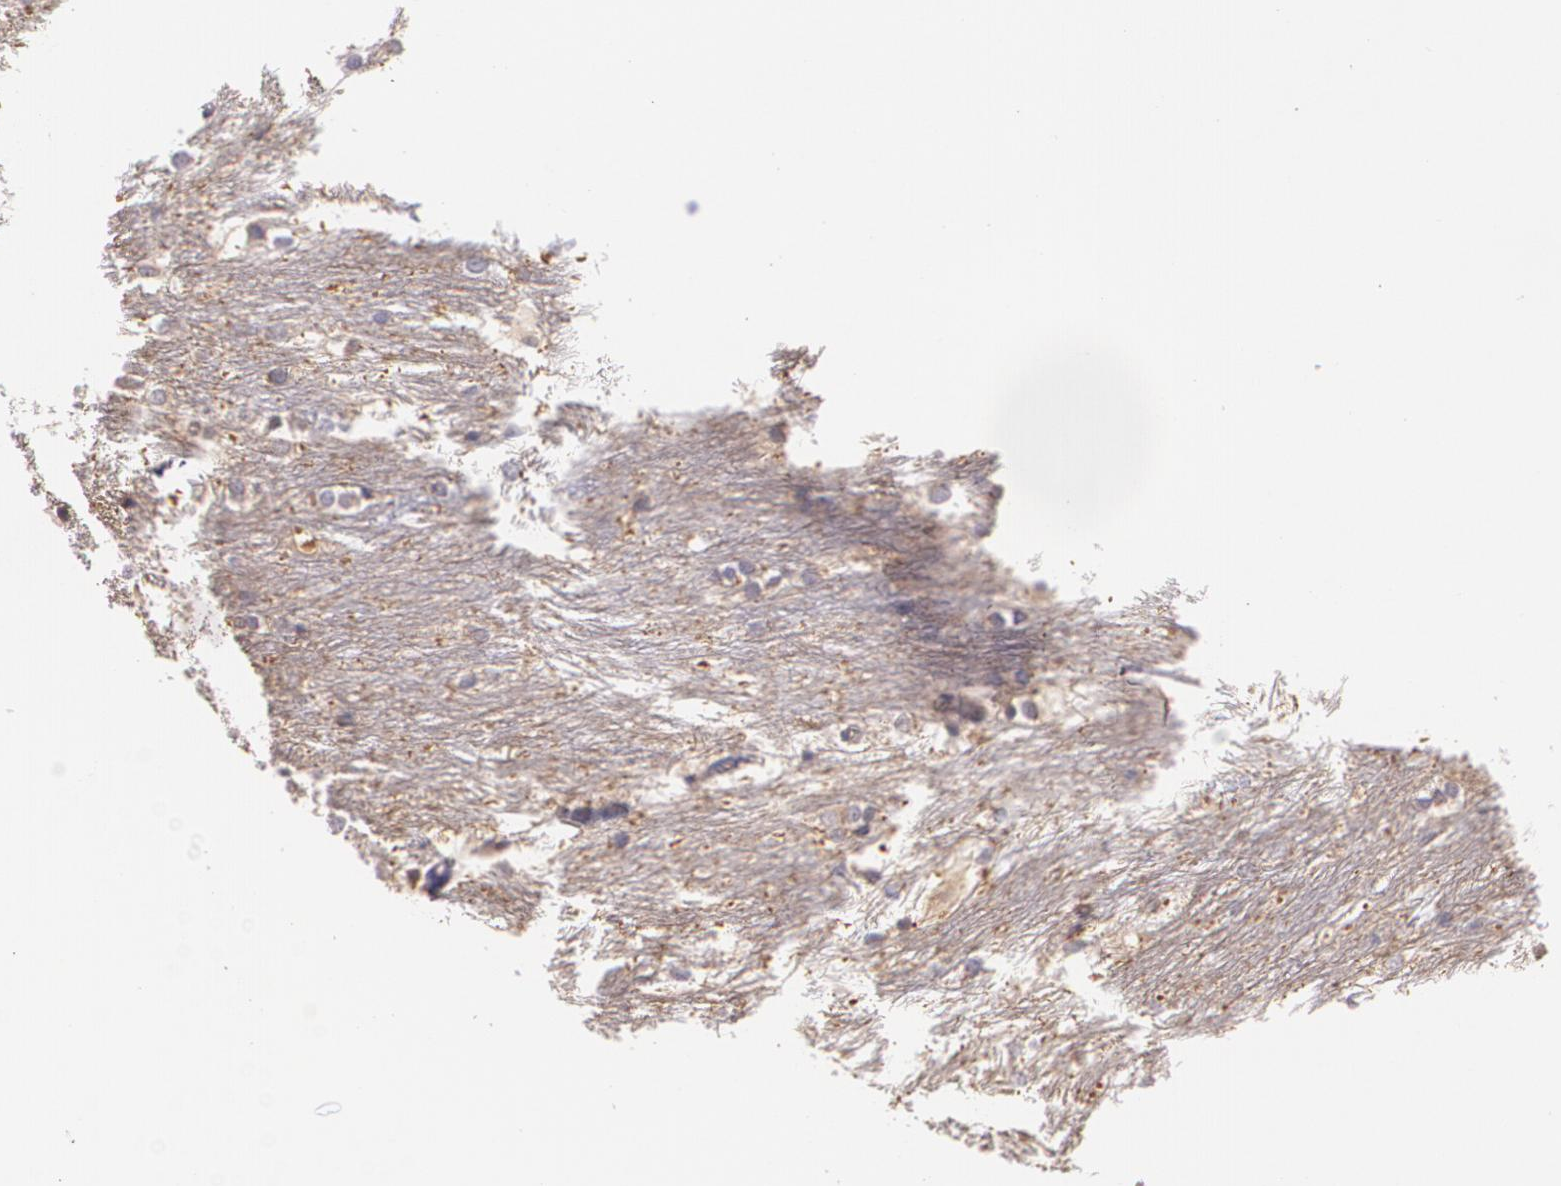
{"staining": {"intensity": "negative", "quantity": "none", "location": "none"}, "tissue": "caudate", "cell_type": "Glial cells", "image_type": "normal", "snomed": [{"axis": "morphology", "description": "Normal tissue, NOS"}, {"axis": "topography", "description": "Lateral ventricle wall"}], "caption": "Immunohistochemistry (IHC) photomicrograph of benign caudate: caudate stained with DAB (3,3'-diaminobenzidine) reveals no significant protein positivity in glial cells.", "gene": "CCL17", "patient": {"sex": "female", "age": 19}}